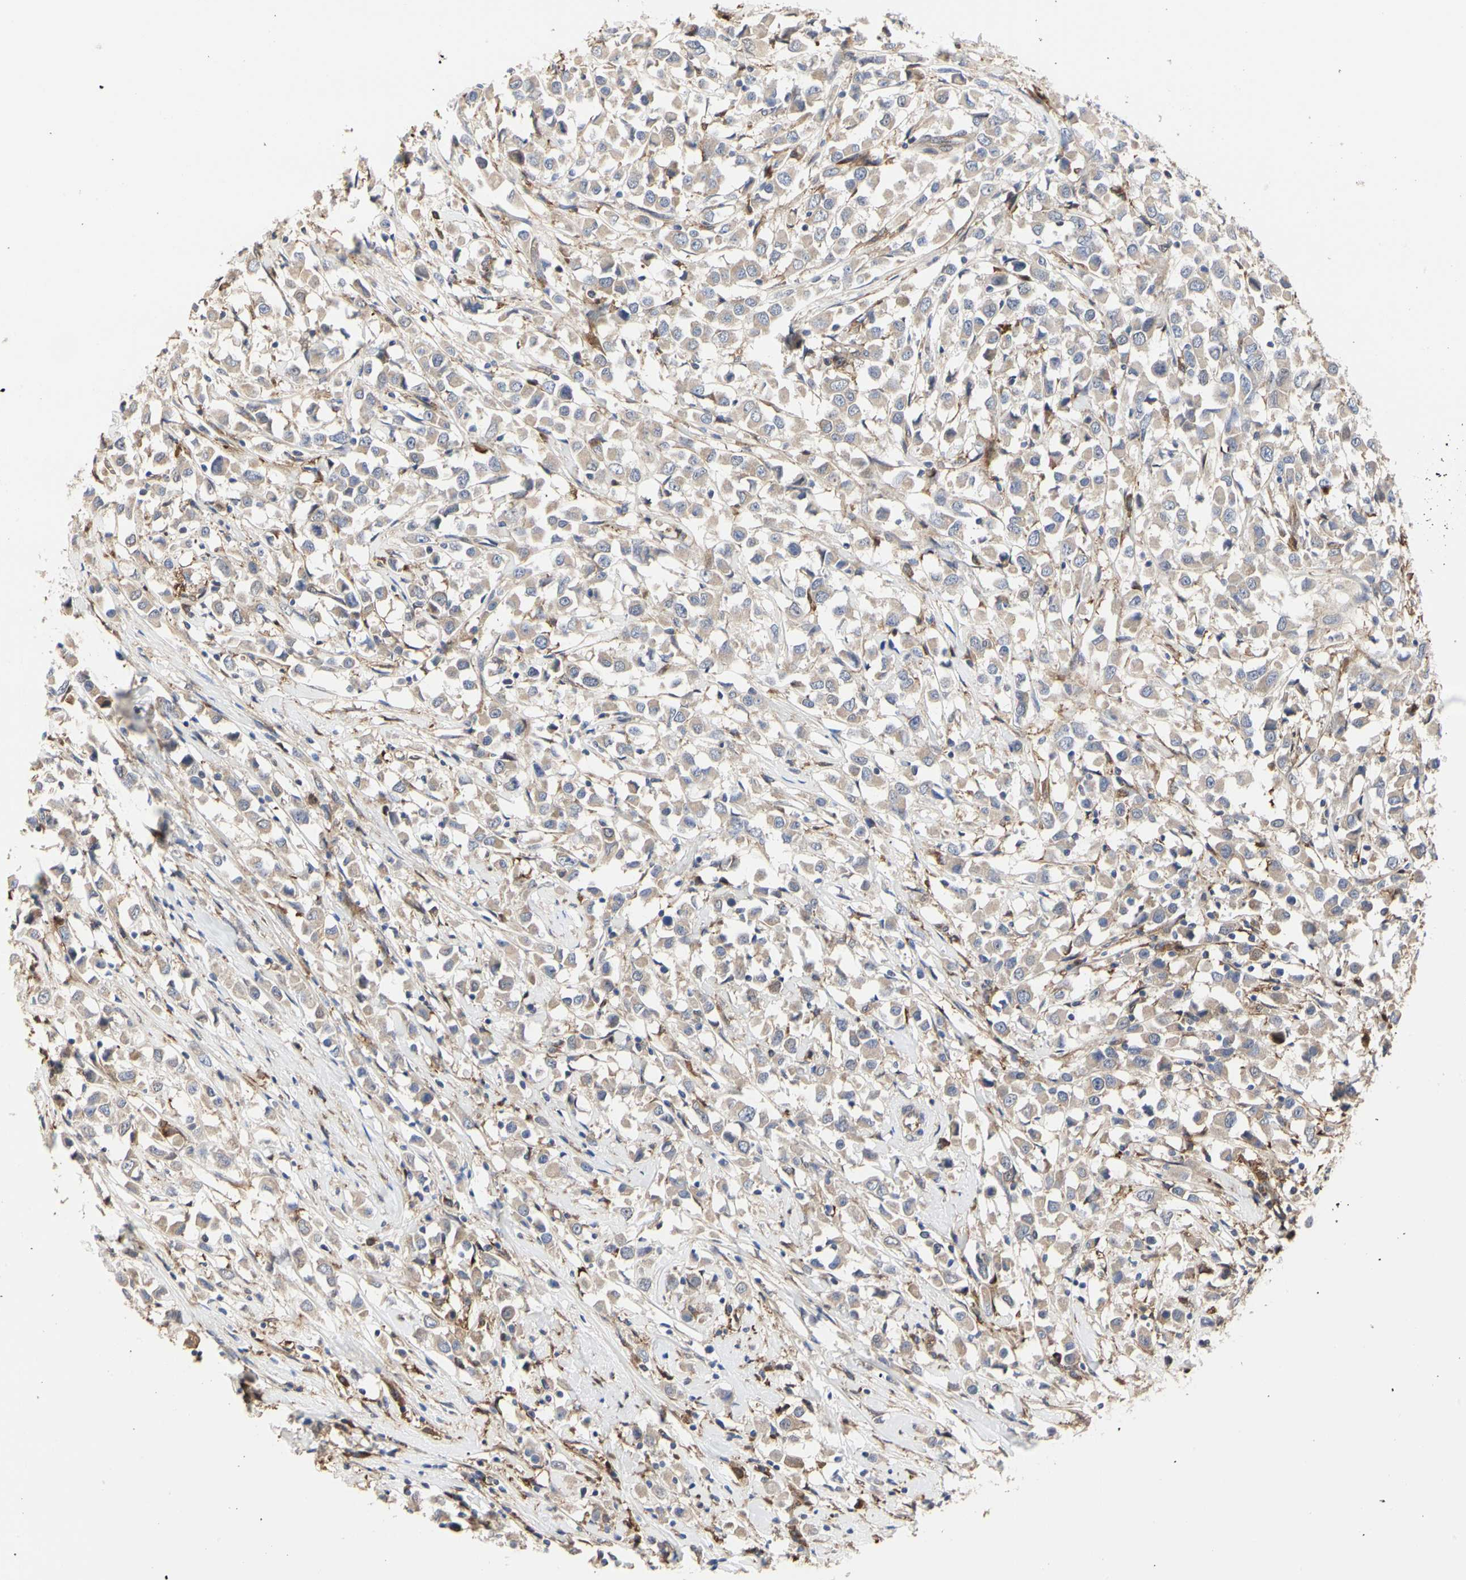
{"staining": {"intensity": "weak", "quantity": ">75%", "location": "cytoplasmic/membranous"}, "tissue": "breast cancer", "cell_type": "Tumor cells", "image_type": "cancer", "snomed": [{"axis": "morphology", "description": "Duct carcinoma"}, {"axis": "topography", "description": "Breast"}], "caption": "Protein expression analysis of intraductal carcinoma (breast) exhibits weak cytoplasmic/membranous expression in approximately >75% of tumor cells.", "gene": "C3orf52", "patient": {"sex": "female", "age": 61}}